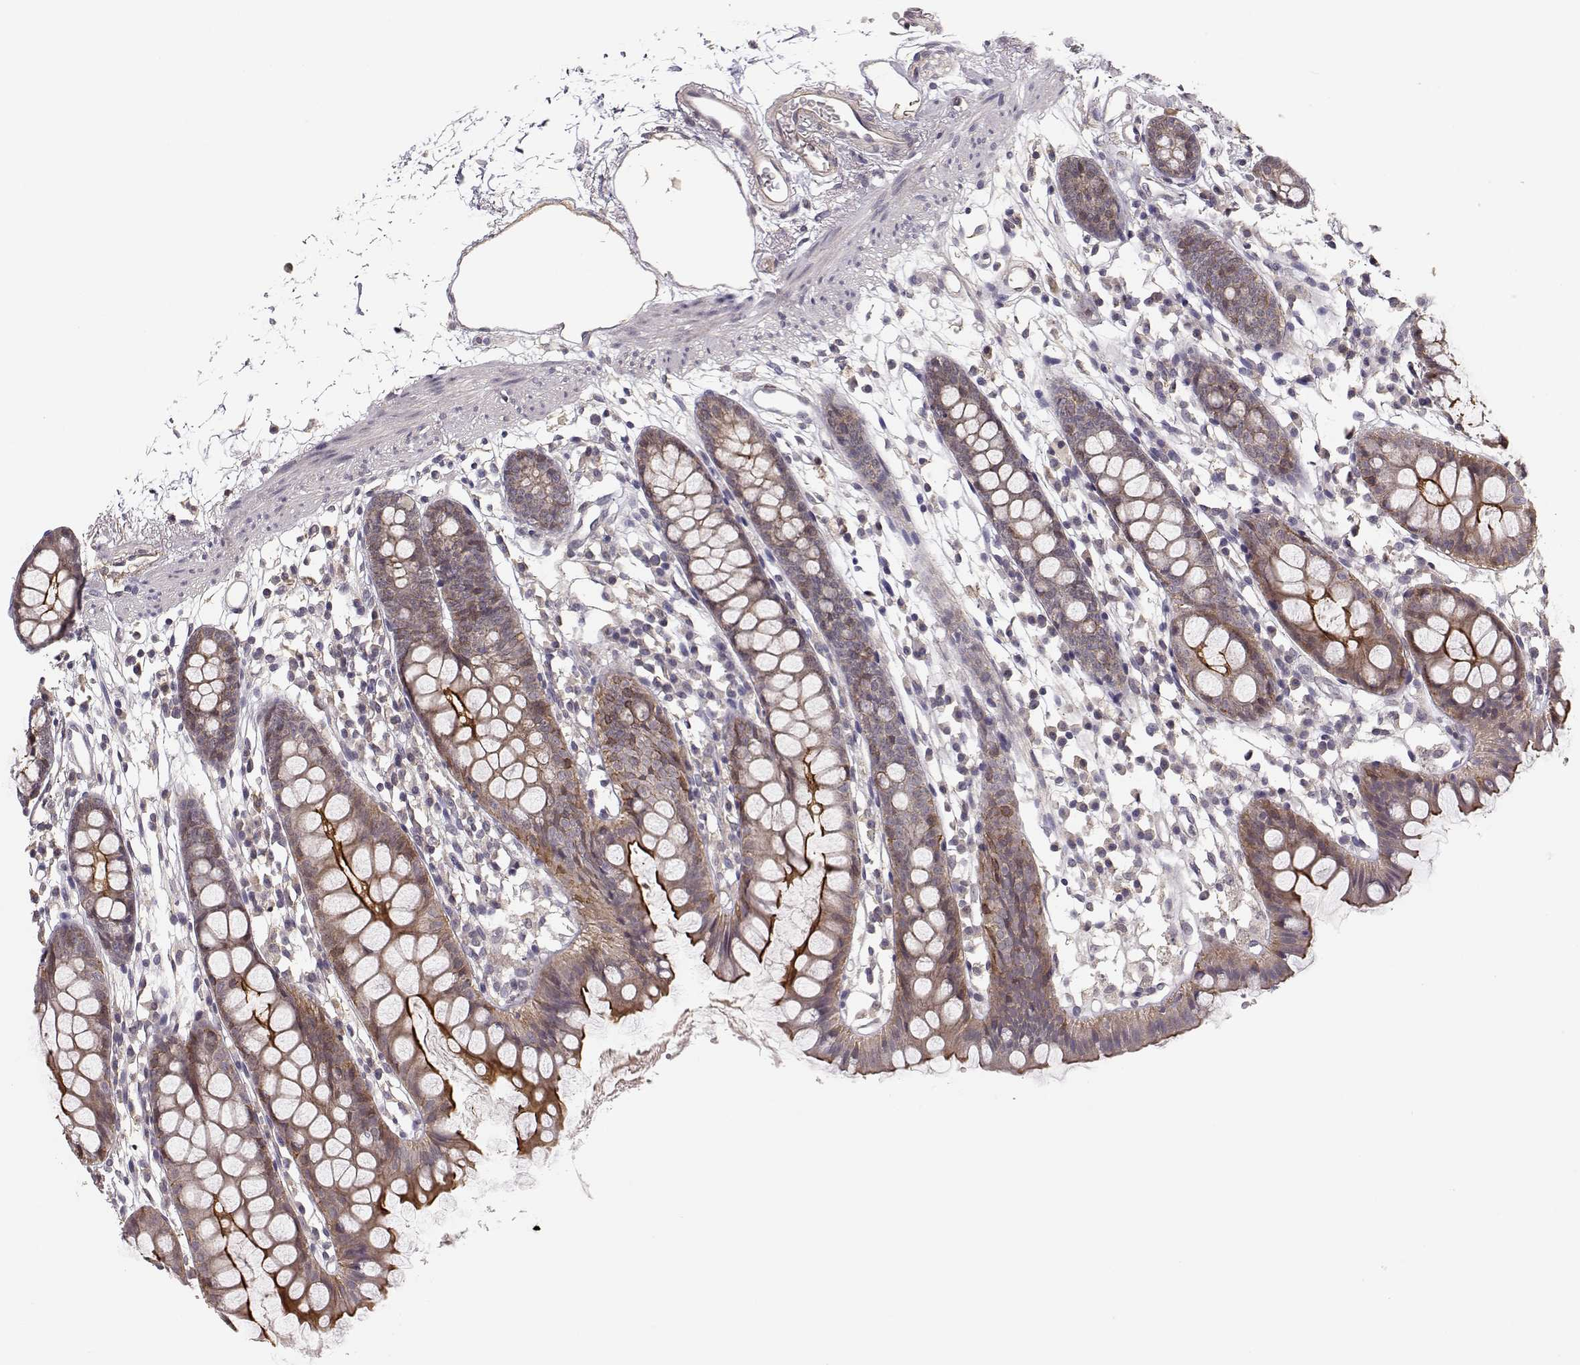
{"staining": {"intensity": "negative", "quantity": "none", "location": "none"}, "tissue": "colon", "cell_type": "Endothelial cells", "image_type": "normal", "snomed": [{"axis": "morphology", "description": "Normal tissue, NOS"}, {"axis": "topography", "description": "Colon"}], "caption": "Normal colon was stained to show a protein in brown. There is no significant expression in endothelial cells. (Stains: DAB (3,3'-diaminobenzidine) IHC with hematoxylin counter stain, Microscopy: brightfield microscopy at high magnification).", "gene": "PLEKHG3", "patient": {"sex": "male", "age": 47}}